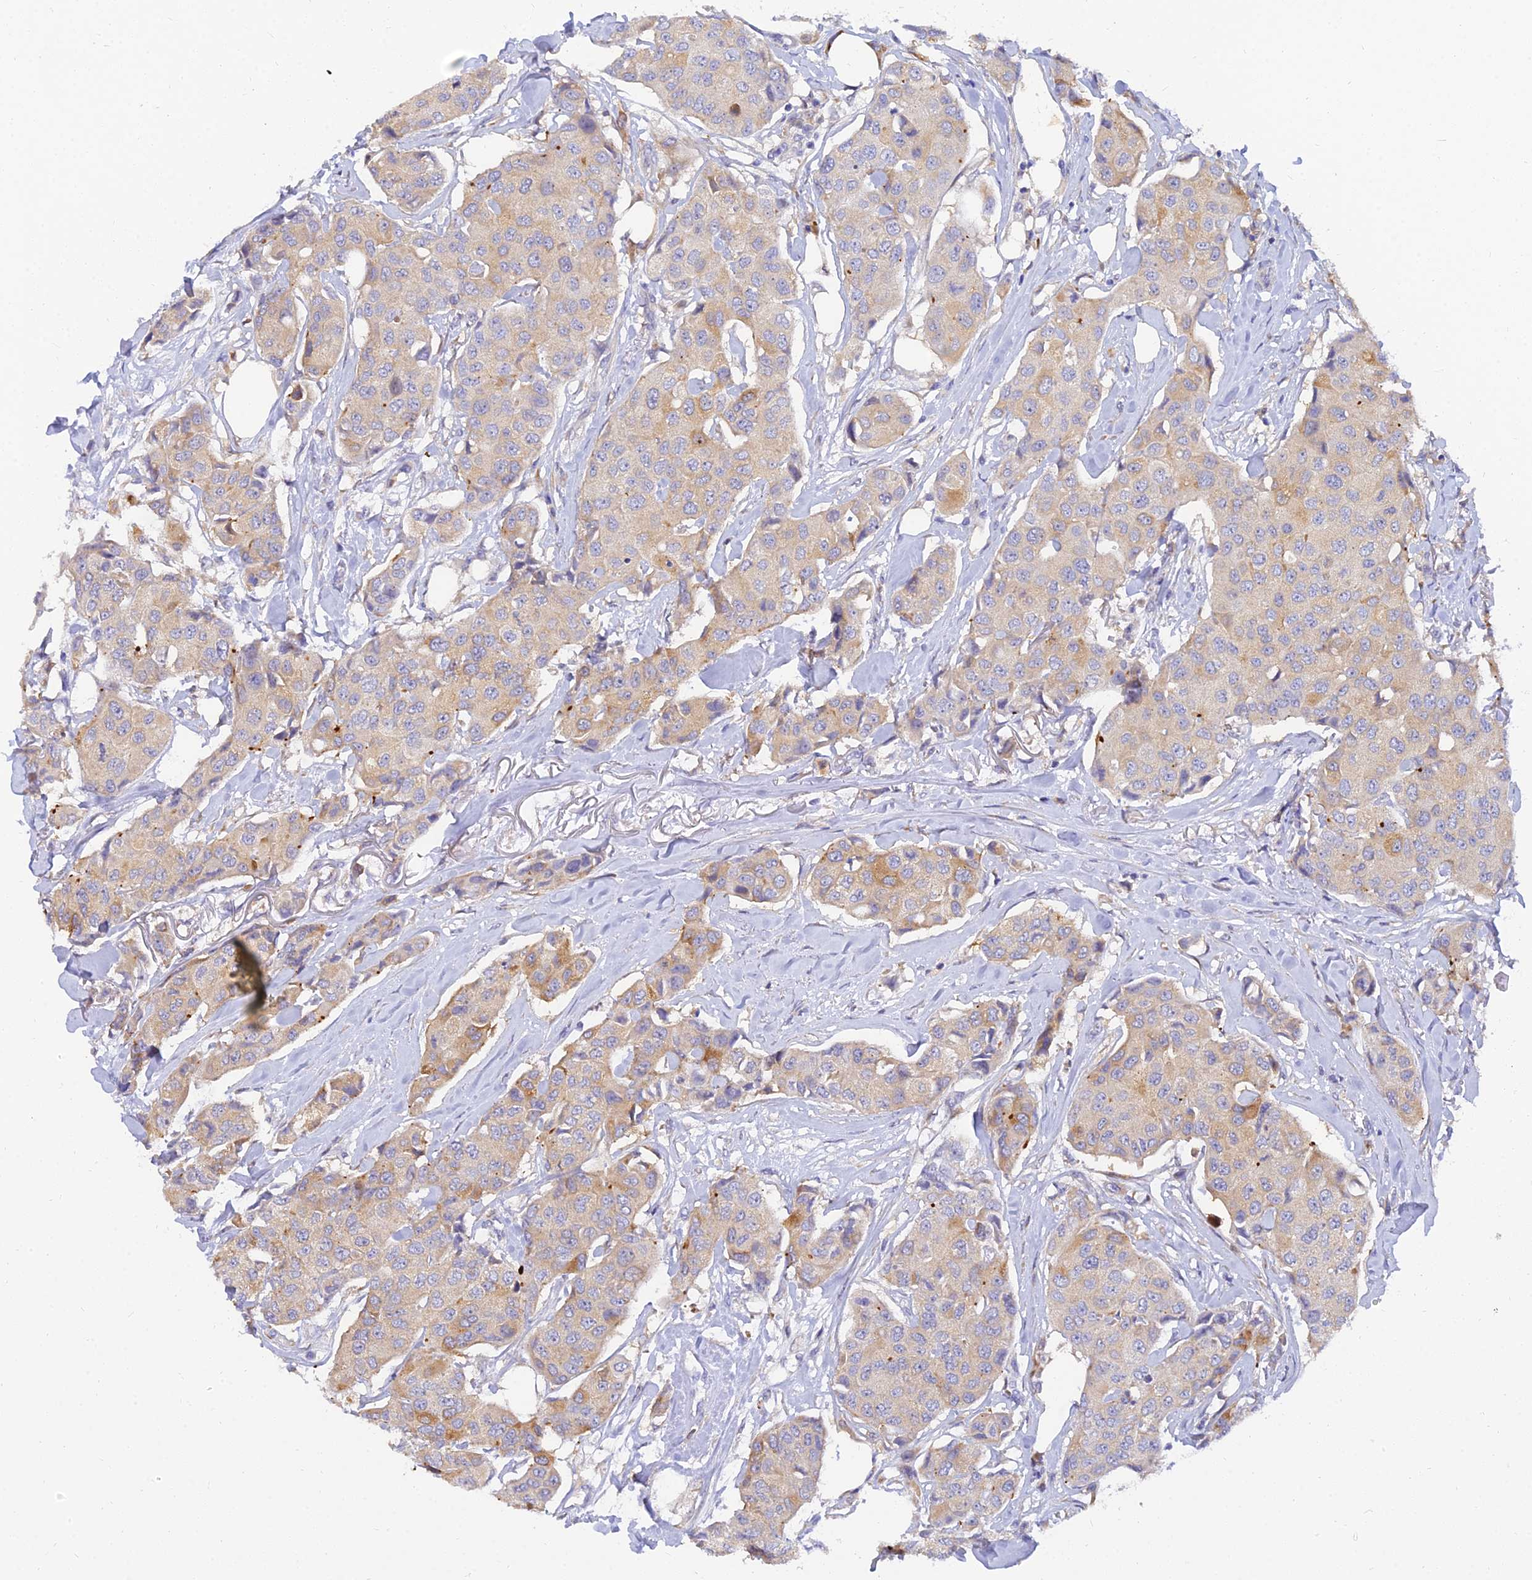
{"staining": {"intensity": "moderate", "quantity": "<25%", "location": "cytoplasmic/membranous"}, "tissue": "breast cancer", "cell_type": "Tumor cells", "image_type": "cancer", "snomed": [{"axis": "morphology", "description": "Duct carcinoma"}, {"axis": "topography", "description": "Breast"}], "caption": "Breast intraductal carcinoma was stained to show a protein in brown. There is low levels of moderate cytoplasmic/membranous positivity in about <25% of tumor cells.", "gene": "ARL8B", "patient": {"sex": "female", "age": 80}}